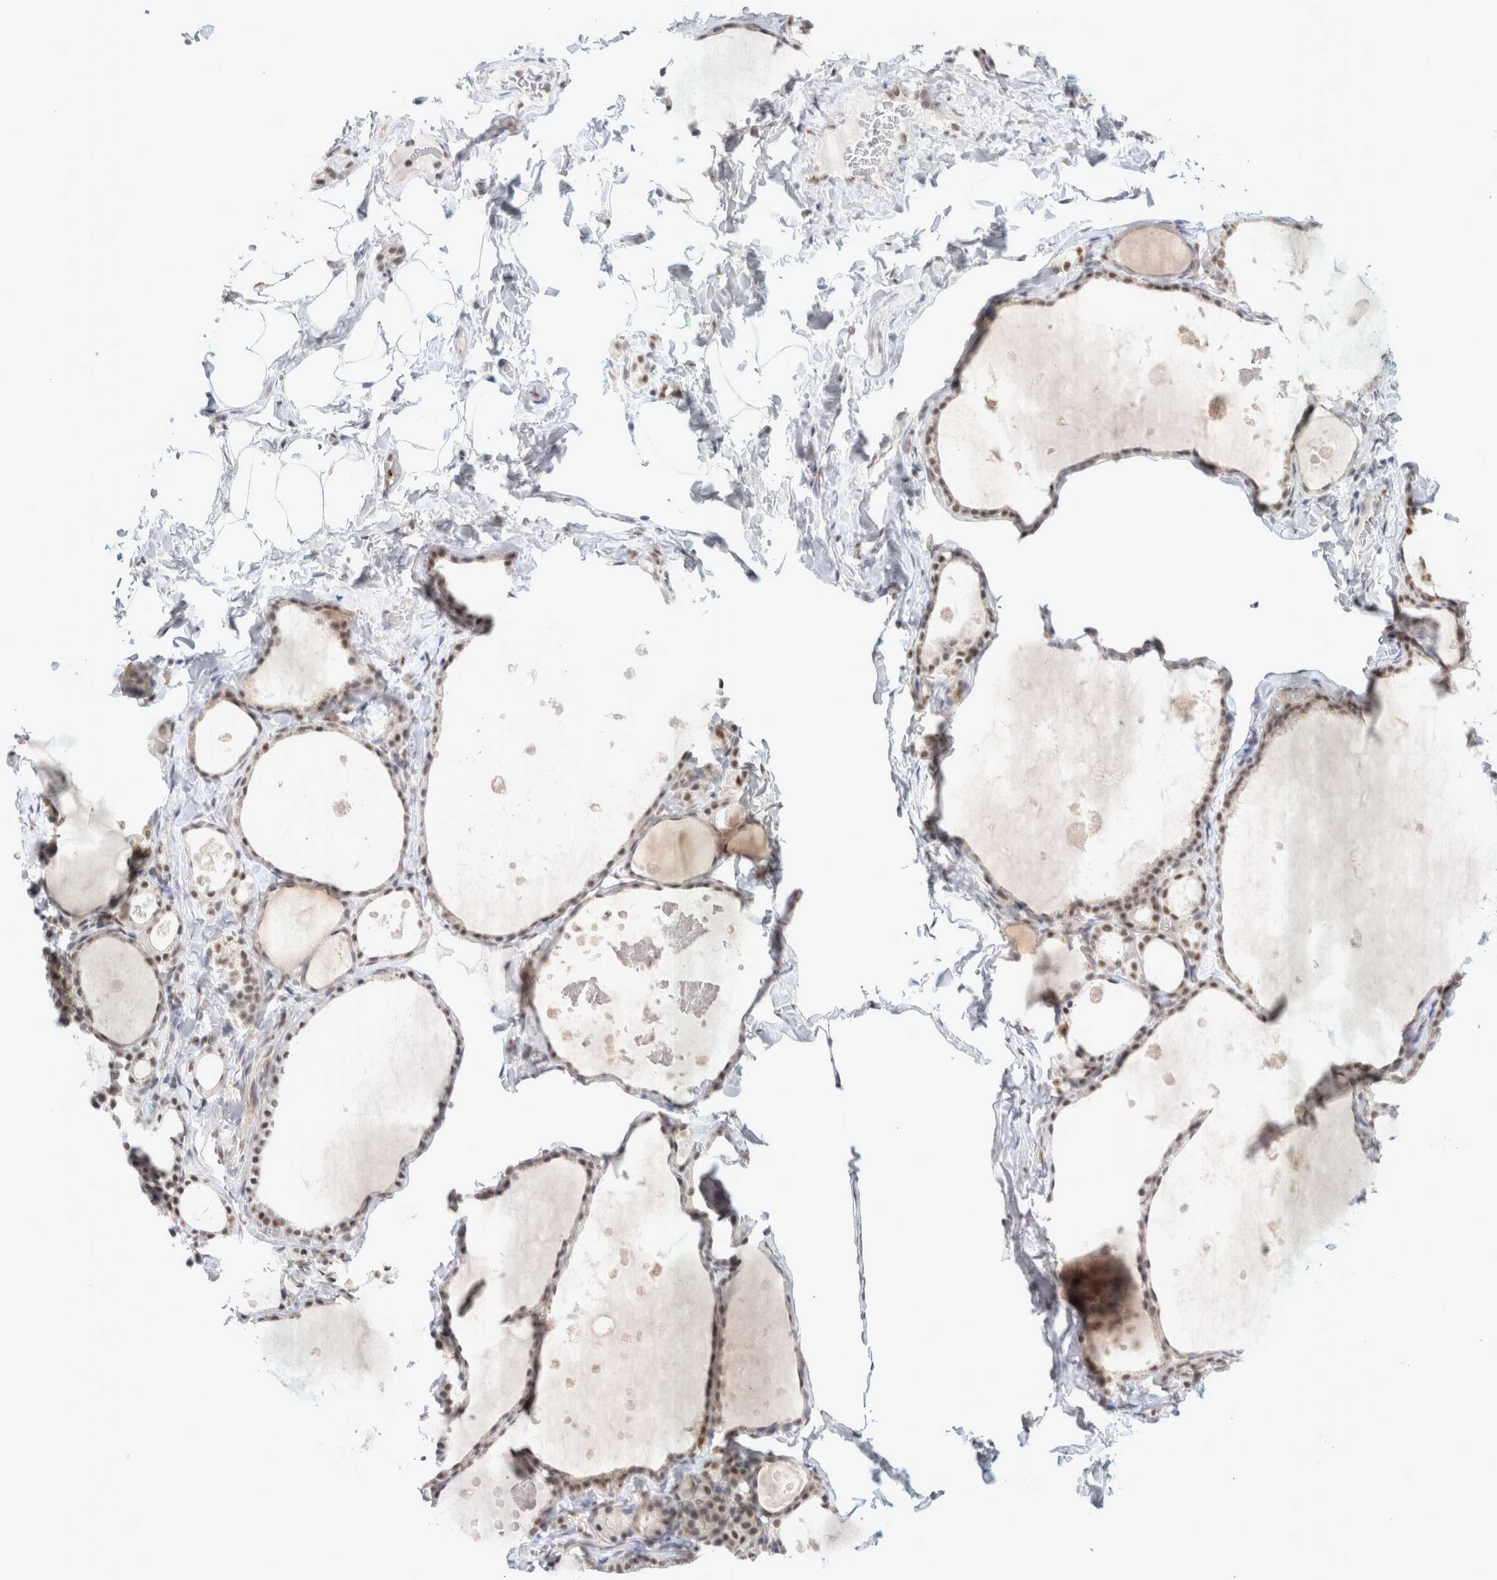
{"staining": {"intensity": "weak", "quantity": ">75%", "location": "nuclear"}, "tissue": "thyroid gland", "cell_type": "Glandular cells", "image_type": "normal", "snomed": [{"axis": "morphology", "description": "Normal tissue, NOS"}, {"axis": "topography", "description": "Thyroid gland"}], "caption": "Immunohistochemistry of benign human thyroid gland demonstrates low levels of weak nuclear expression in about >75% of glandular cells.", "gene": "TRMT12", "patient": {"sex": "male", "age": 56}}